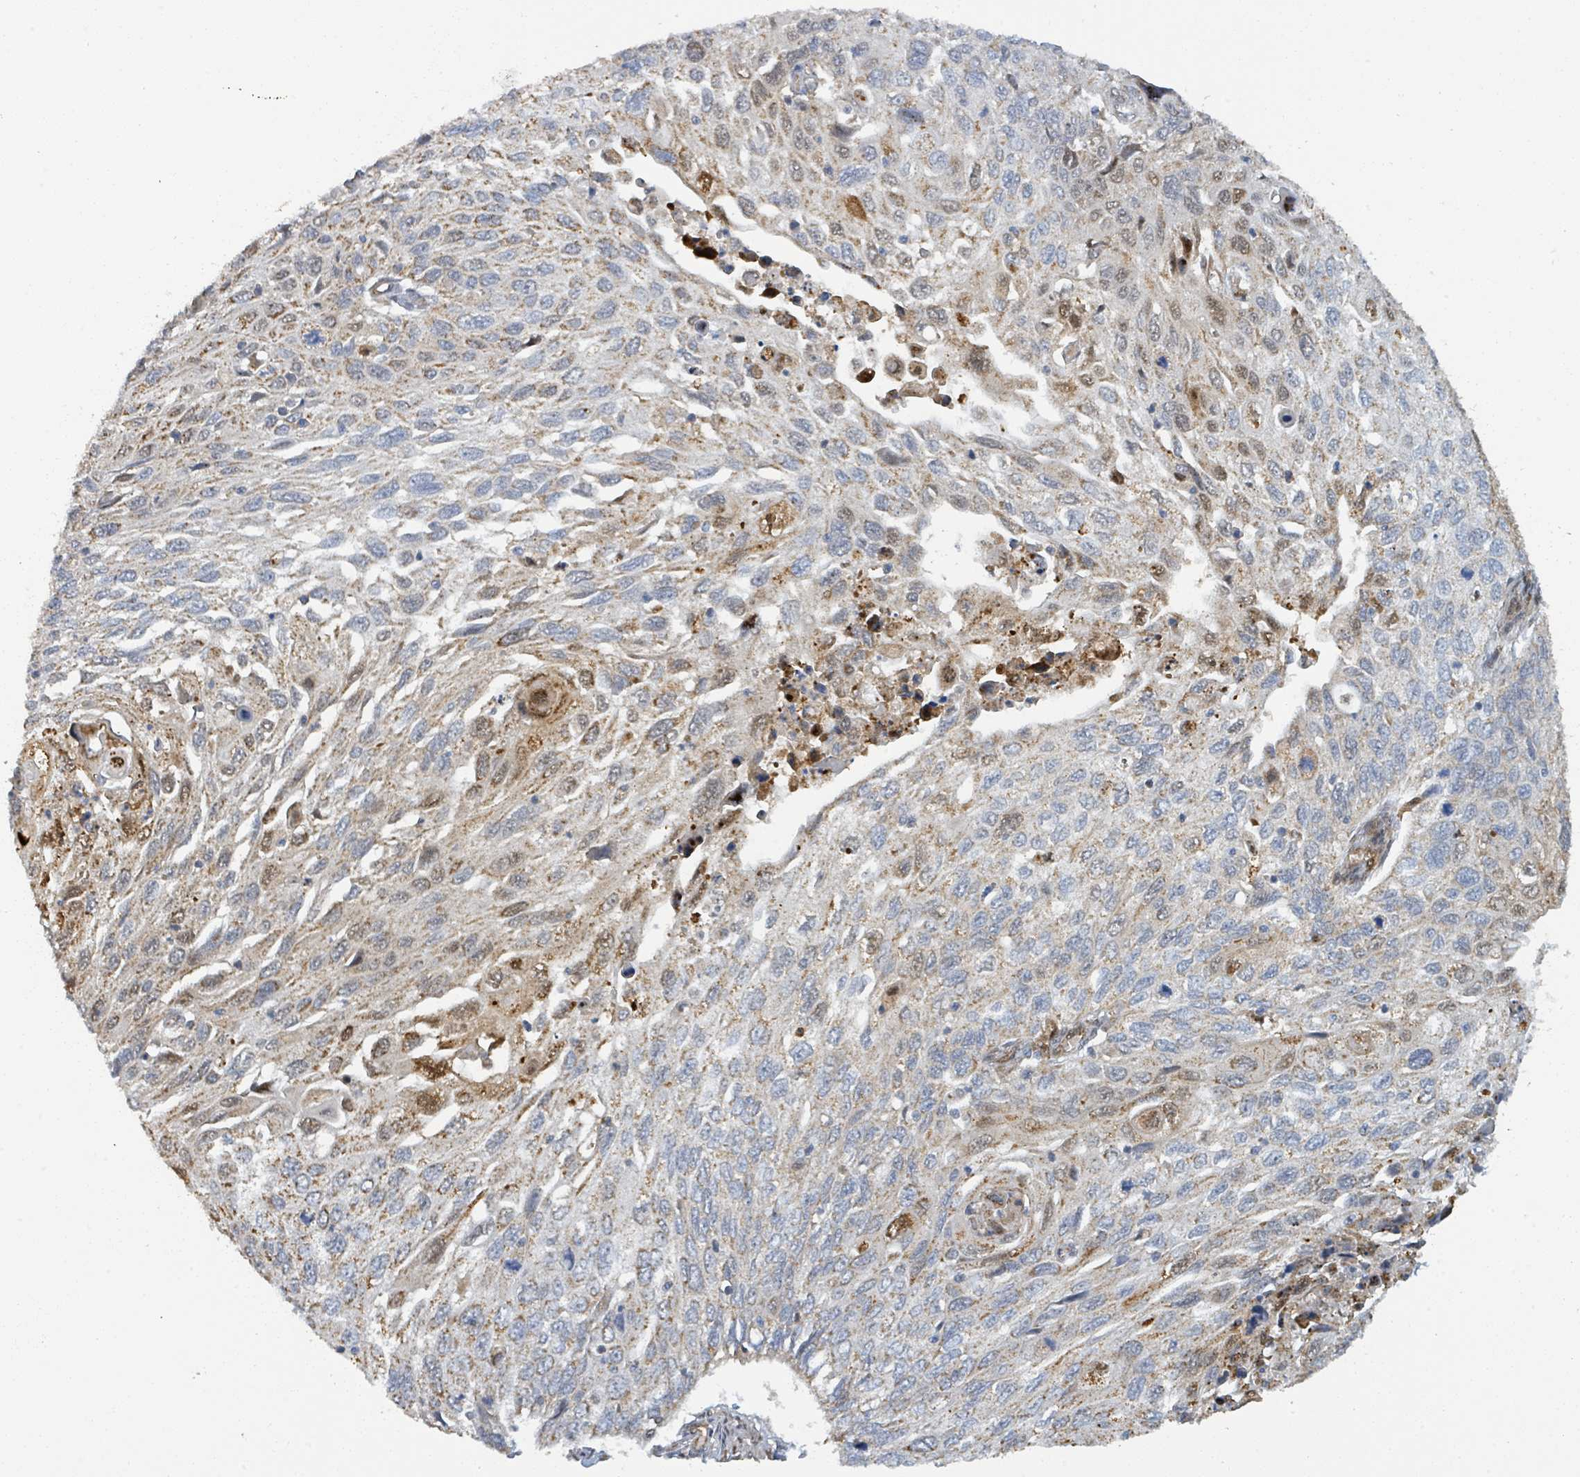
{"staining": {"intensity": "moderate", "quantity": ">75%", "location": "cytoplasmic/membranous,nuclear"}, "tissue": "cervical cancer", "cell_type": "Tumor cells", "image_type": "cancer", "snomed": [{"axis": "morphology", "description": "Squamous cell carcinoma, NOS"}, {"axis": "topography", "description": "Cervix"}], "caption": "This histopathology image exhibits immunohistochemistry staining of cervical cancer (squamous cell carcinoma), with medium moderate cytoplasmic/membranous and nuclear expression in approximately >75% of tumor cells.", "gene": "PSMB7", "patient": {"sex": "female", "age": 70}}